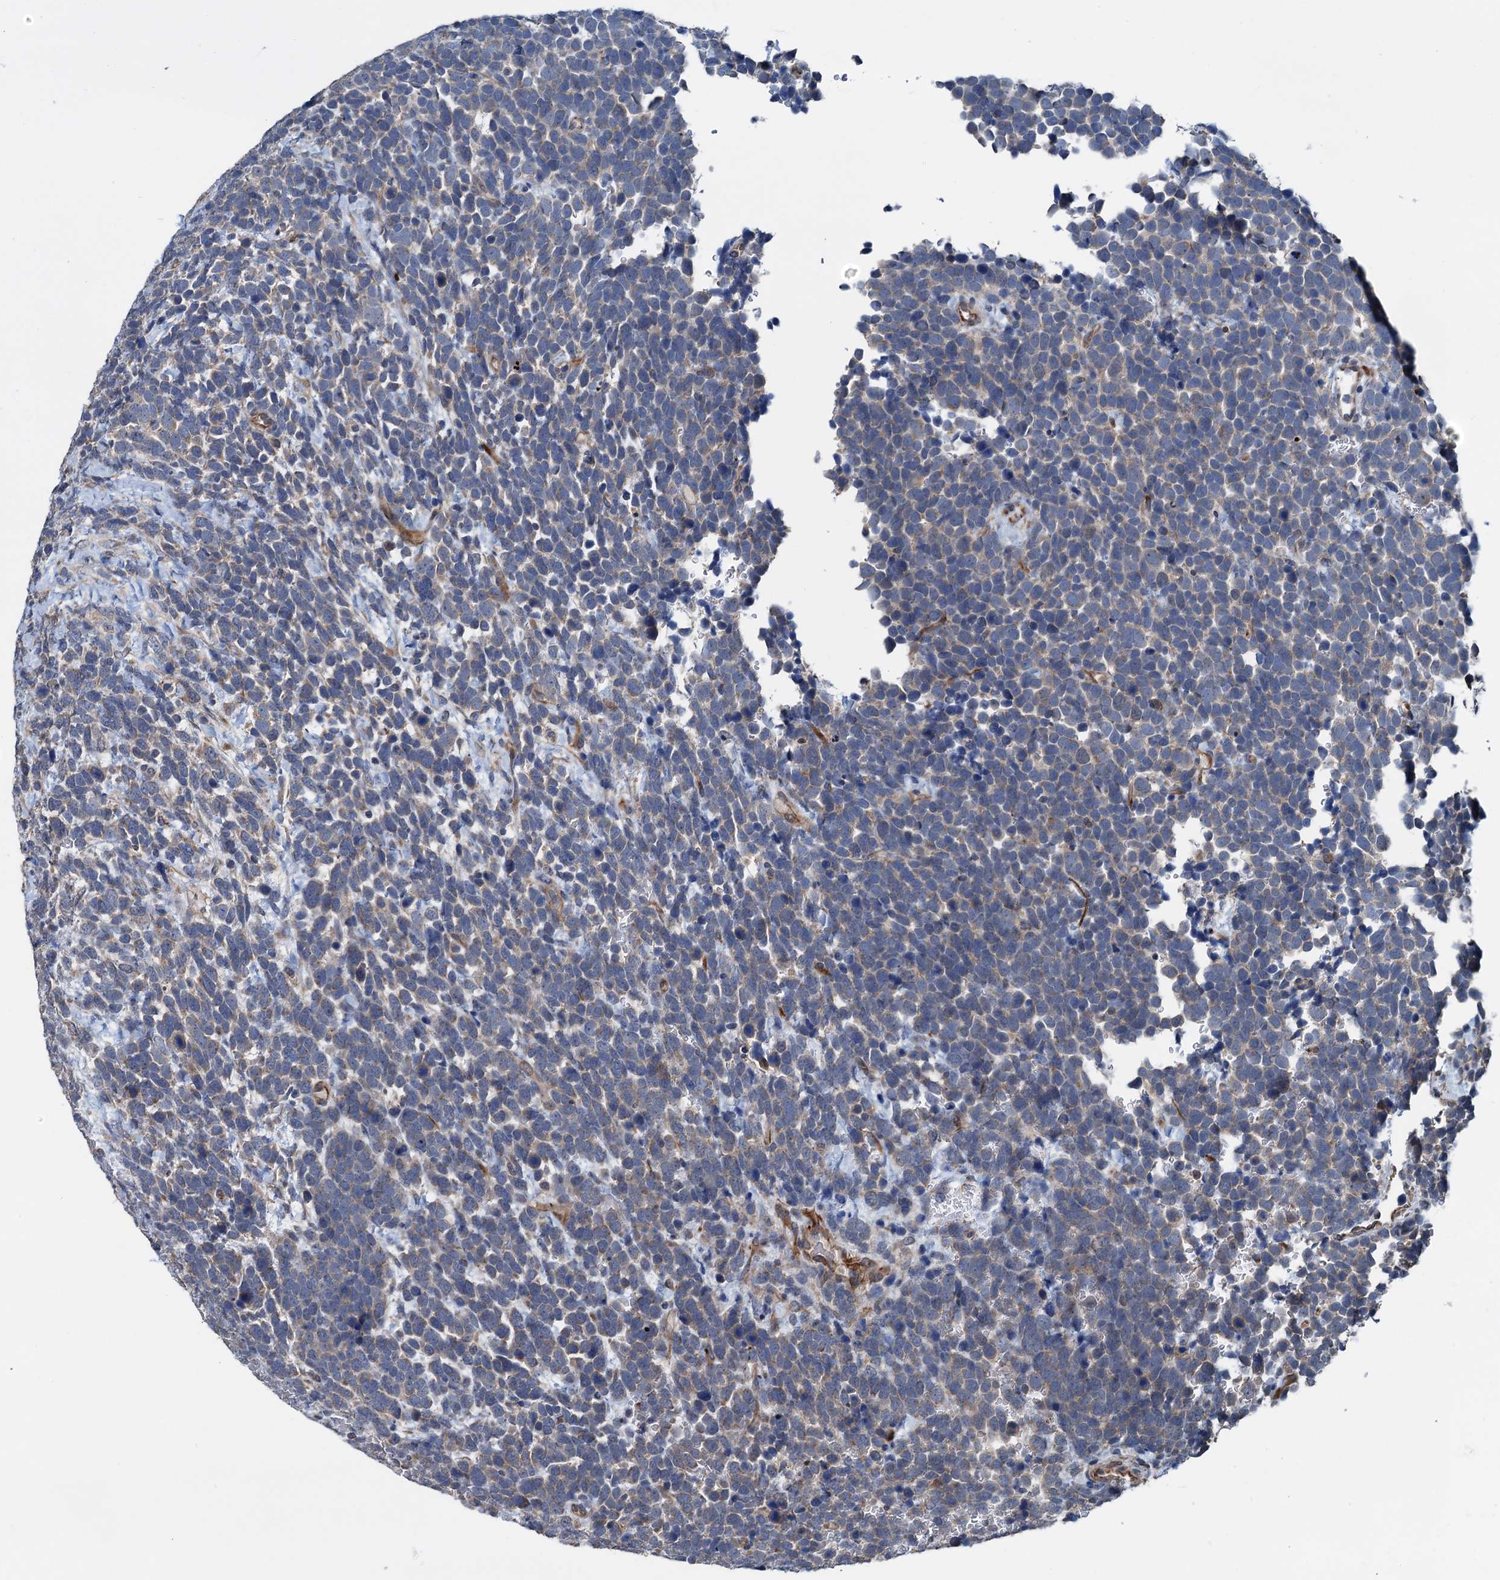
{"staining": {"intensity": "weak", "quantity": "<25%", "location": "cytoplasmic/membranous"}, "tissue": "urothelial cancer", "cell_type": "Tumor cells", "image_type": "cancer", "snomed": [{"axis": "morphology", "description": "Urothelial carcinoma, High grade"}, {"axis": "topography", "description": "Urinary bladder"}], "caption": "The micrograph displays no significant staining in tumor cells of urothelial cancer. (Brightfield microscopy of DAB IHC at high magnification).", "gene": "ELAC1", "patient": {"sex": "female", "age": 82}}